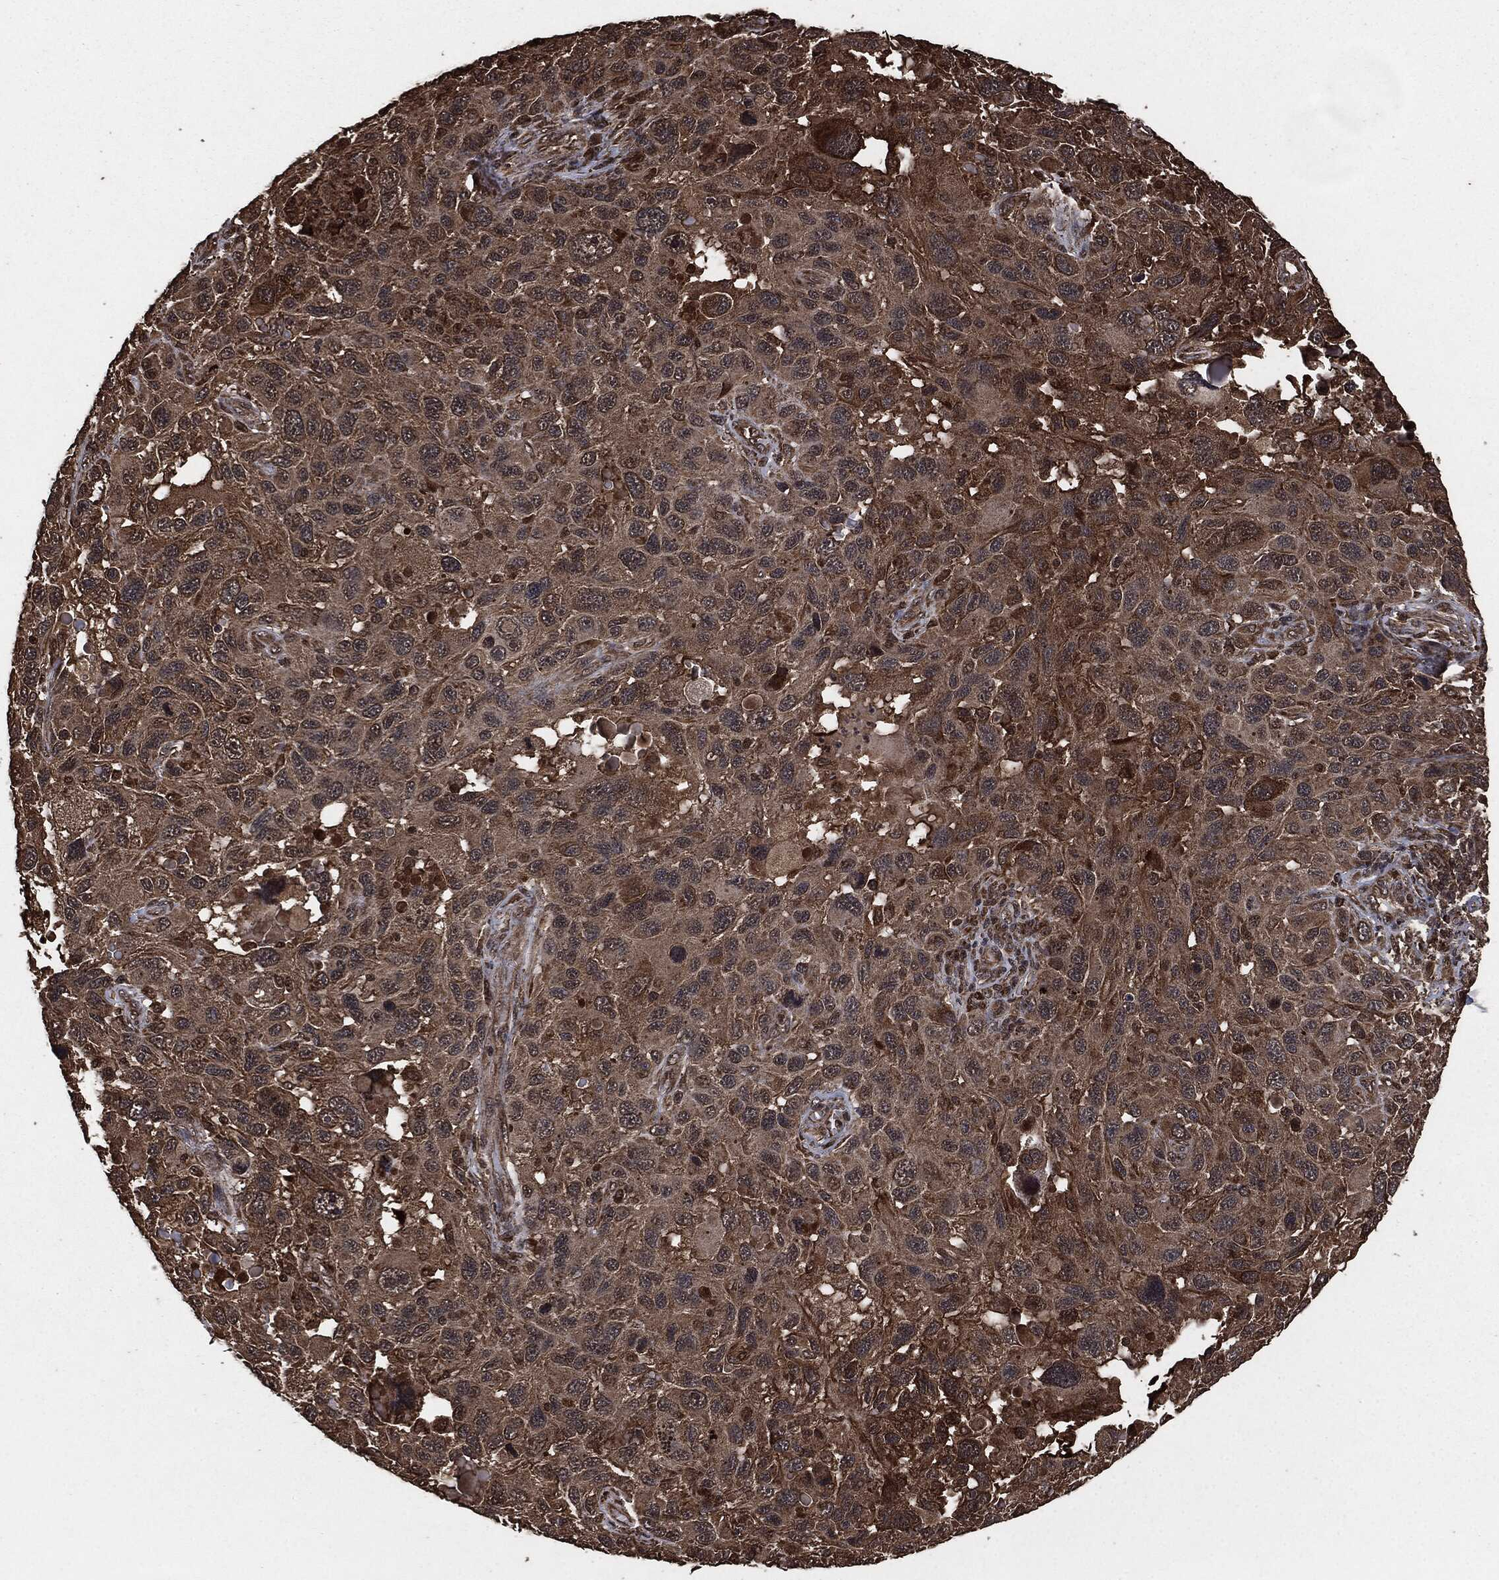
{"staining": {"intensity": "strong", "quantity": "<25%", "location": "cytoplasmic/membranous"}, "tissue": "melanoma", "cell_type": "Tumor cells", "image_type": "cancer", "snomed": [{"axis": "morphology", "description": "Malignant melanoma, NOS"}, {"axis": "topography", "description": "Skin"}], "caption": "Immunohistochemical staining of malignant melanoma displays medium levels of strong cytoplasmic/membranous protein positivity in approximately <25% of tumor cells.", "gene": "EGFR", "patient": {"sex": "male", "age": 53}}